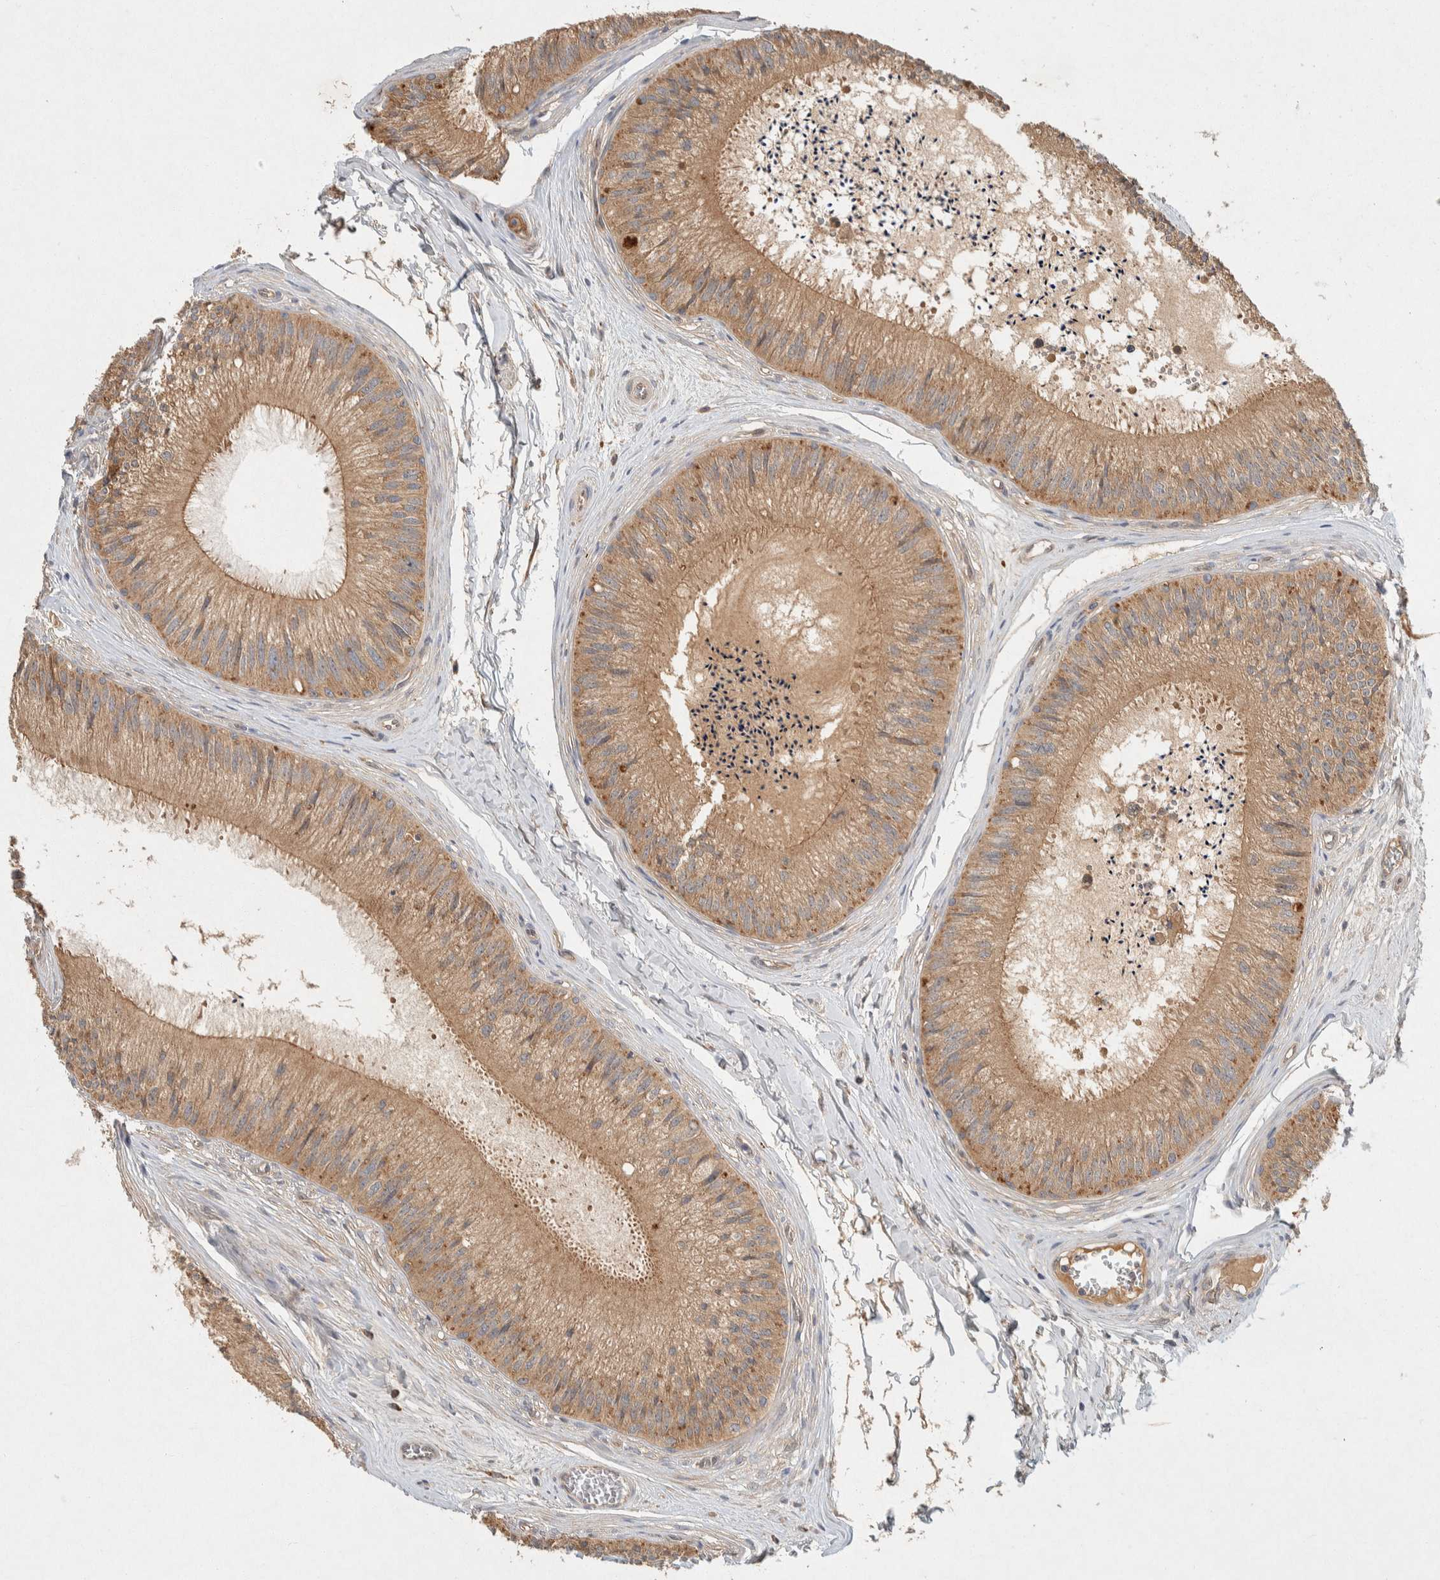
{"staining": {"intensity": "moderate", "quantity": ">75%", "location": "cytoplasmic/membranous"}, "tissue": "epididymis", "cell_type": "Glandular cells", "image_type": "normal", "snomed": [{"axis": "morphology", "description": "Normal tissue, NOS"}, {"axis": "topography", "description": "Epididymis"}], "caption": "Protein expression analysis of benign epididymis demonstrates moderate cytoplasmic/membranous staining in about >75% of glandular cells.", "gene": "PXK", "patient": {"sex": "male", "age": 31}}